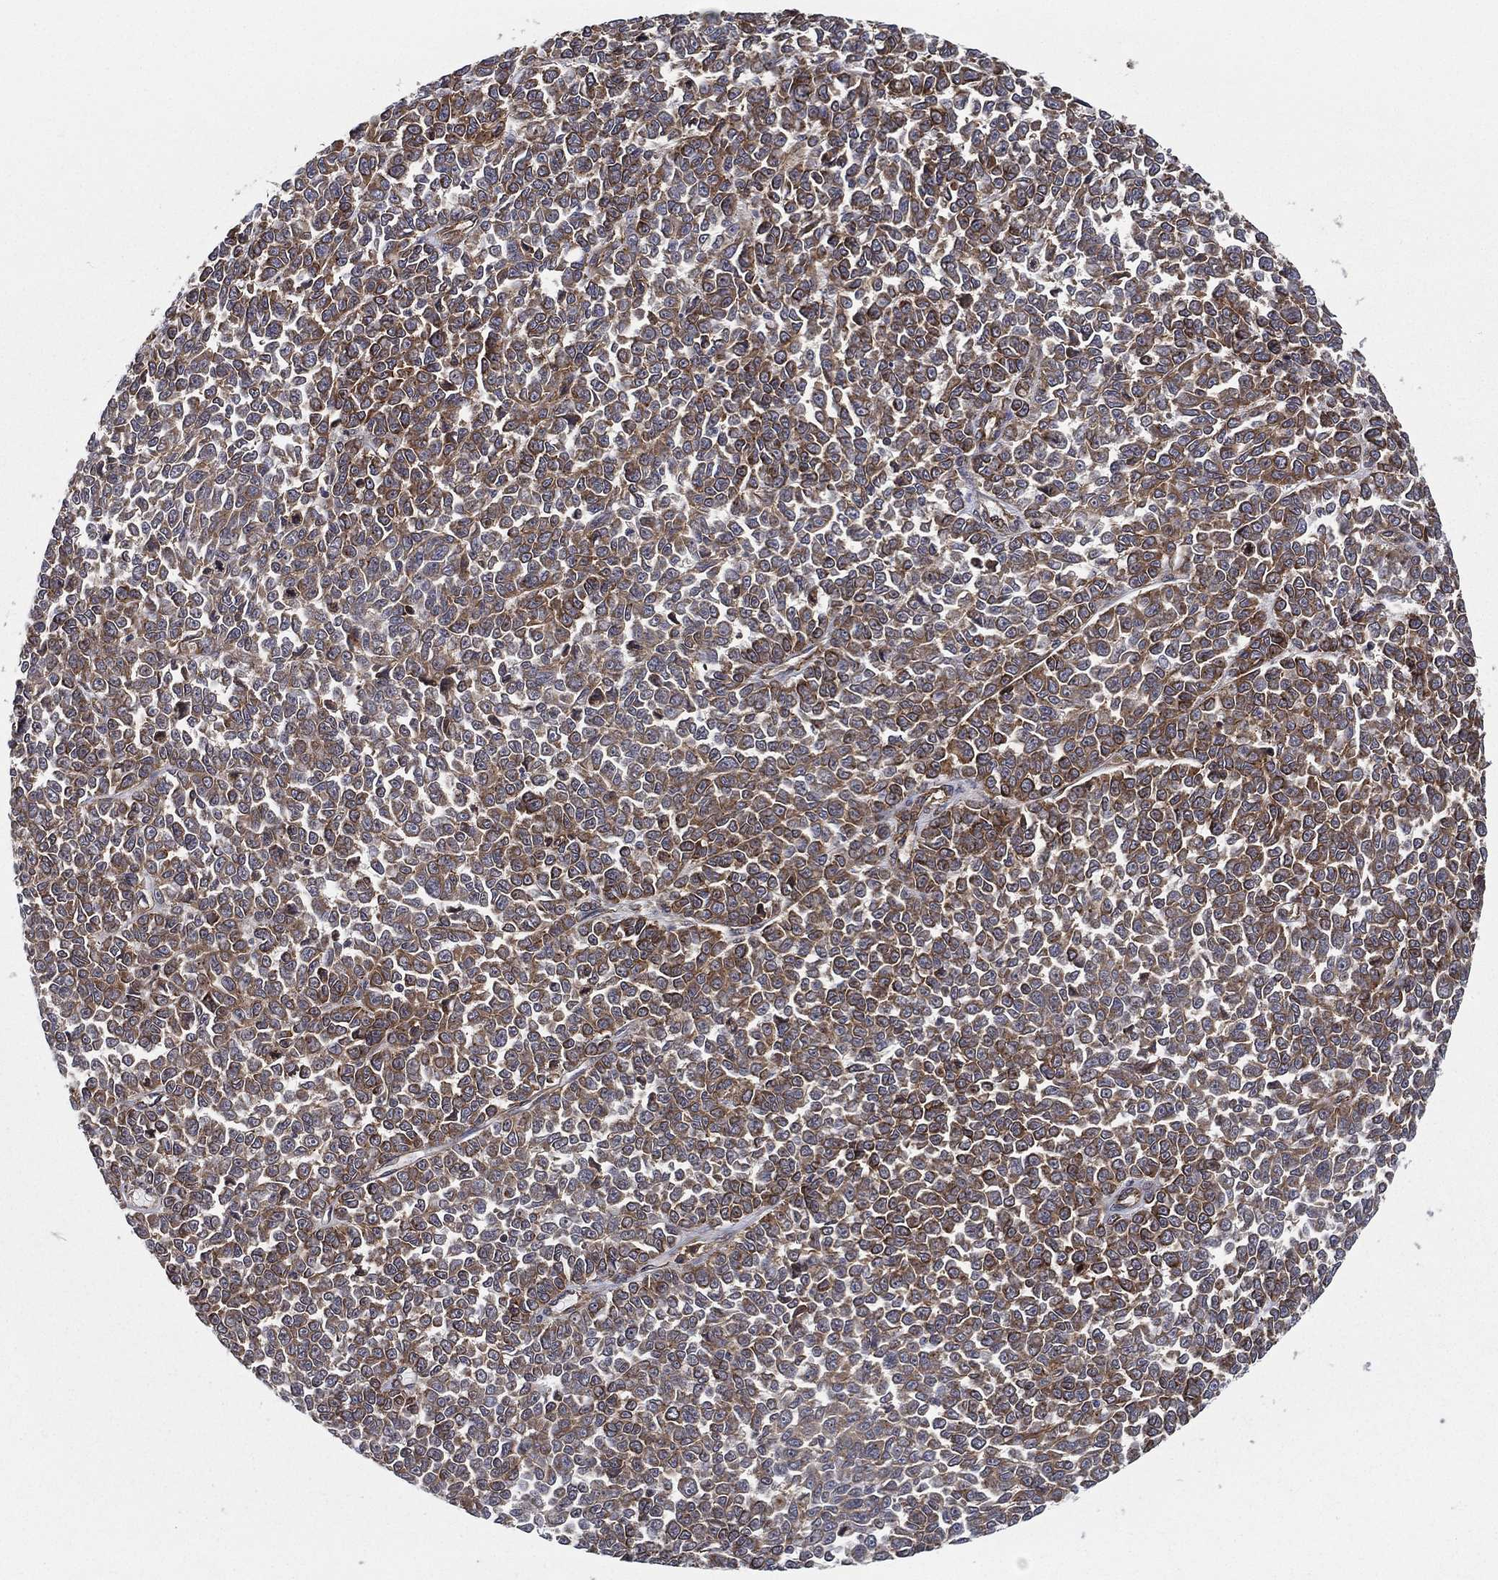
{"staining": {"intensity": "moderate", "quantity": ">75%", "location": "cytoplasmic/membranous"}, "tissue": "melanoma", "cell_type": "Tumor cells", "image_type": "cancer", "snomed": [{"axis": "morphology", "description": "Malignant melanoma, NOS"}, {"axis": "topography", "description": "Skin"}], "caption": "Immunohistochemical staining of human malignant melanoma demonstrates medium levels of moderate cytoplasmic/membranous positivity in approximately >75% of tumor cells.", "gene": "UACA", "patient": {"sex": "female", "age": 95}}